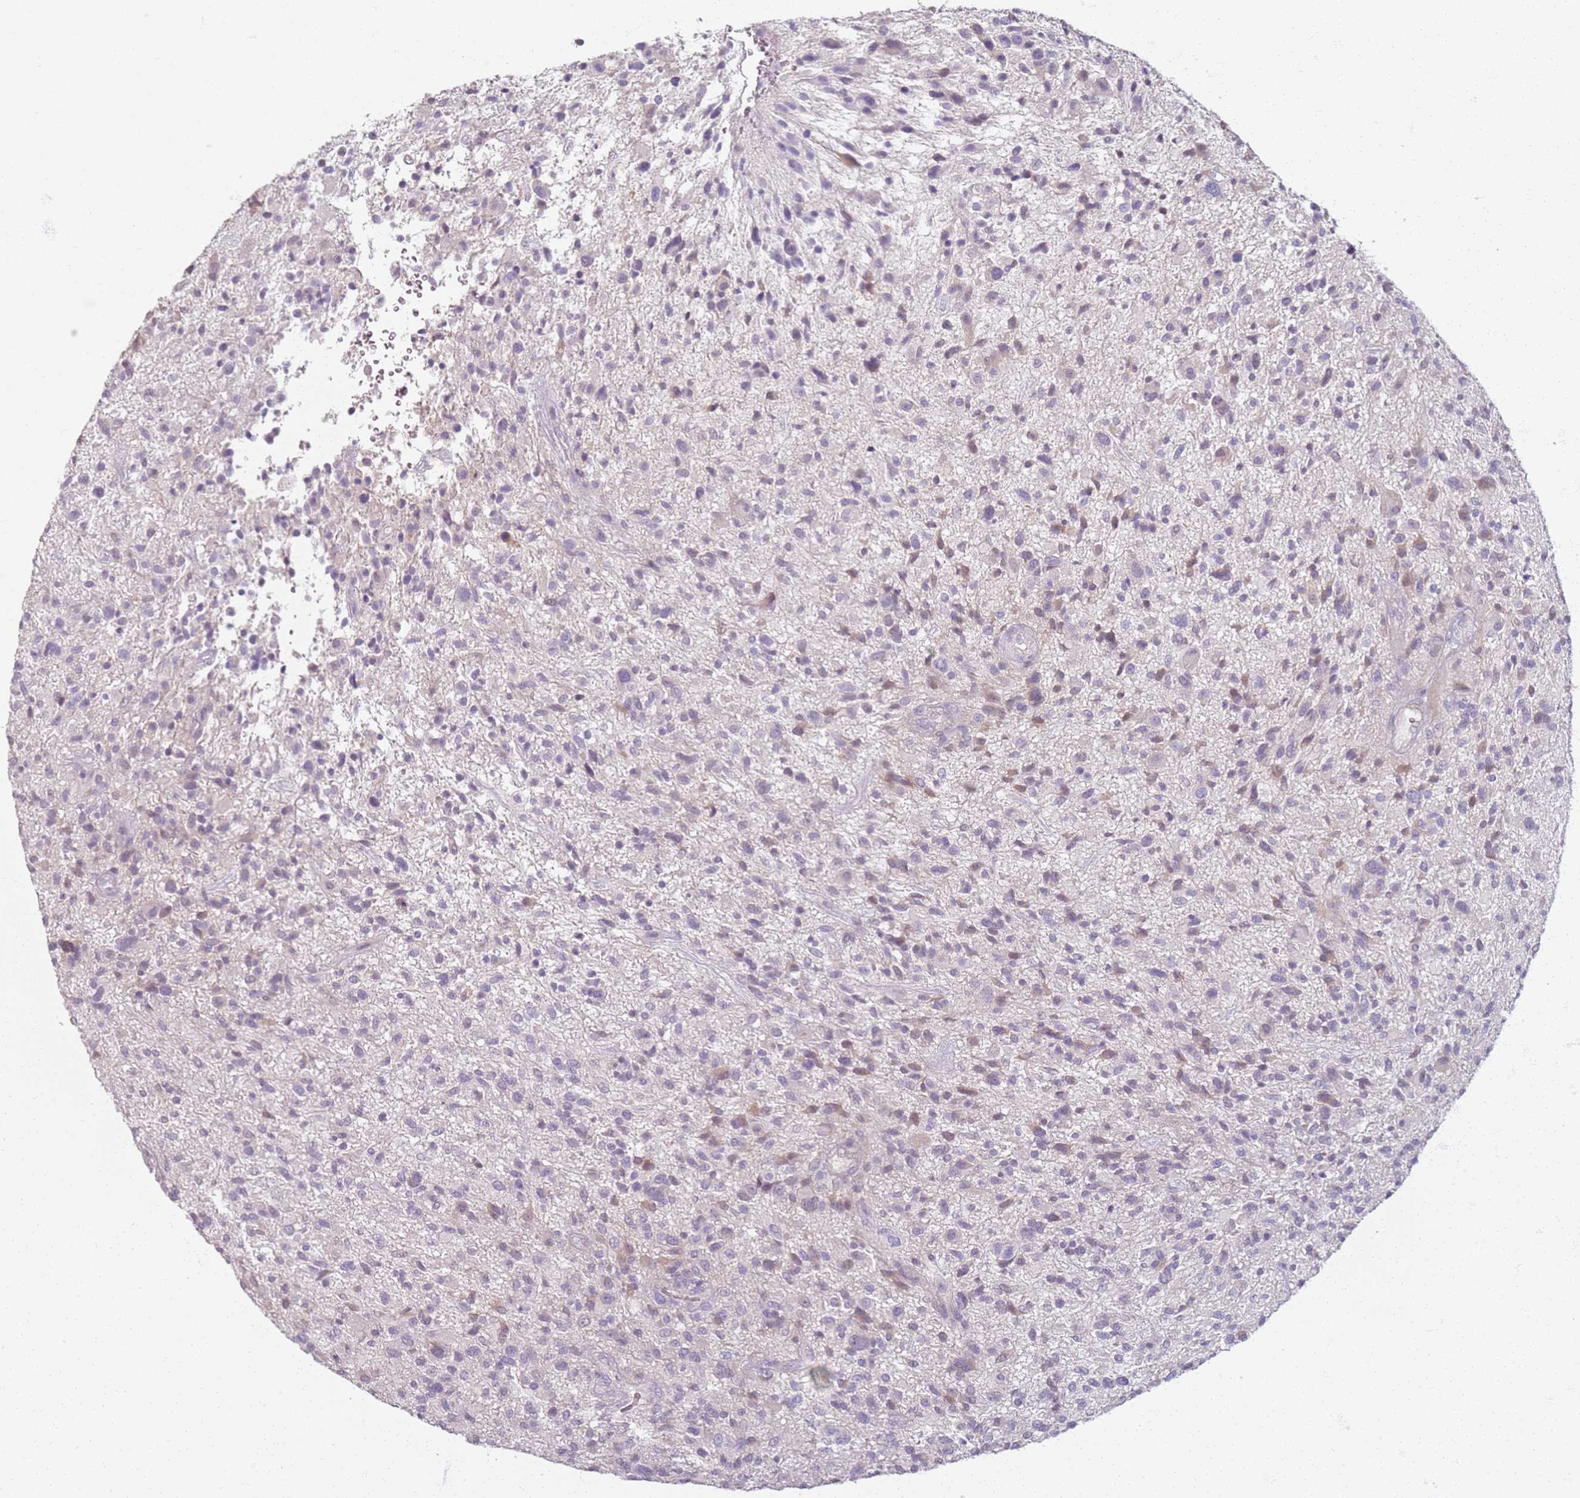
{"staining": {"intensity": "negative", "quantity": "none", "location": "none"}, "tissue": "glioma", "cell_type": "Tumor cells", "image_type": "cancer", "snomed": [{"axis": "morphology", "description": "Glioma, malignant, High grade"}, {"axis": "topography", "description": "Brain"}], "caption": "Histopathology image shows no protein positivity in tumor cells of malignant glioma (high-grade) tissue.", "gene": "CD40LG", "patient": {"sex": "male", "age": 47}}